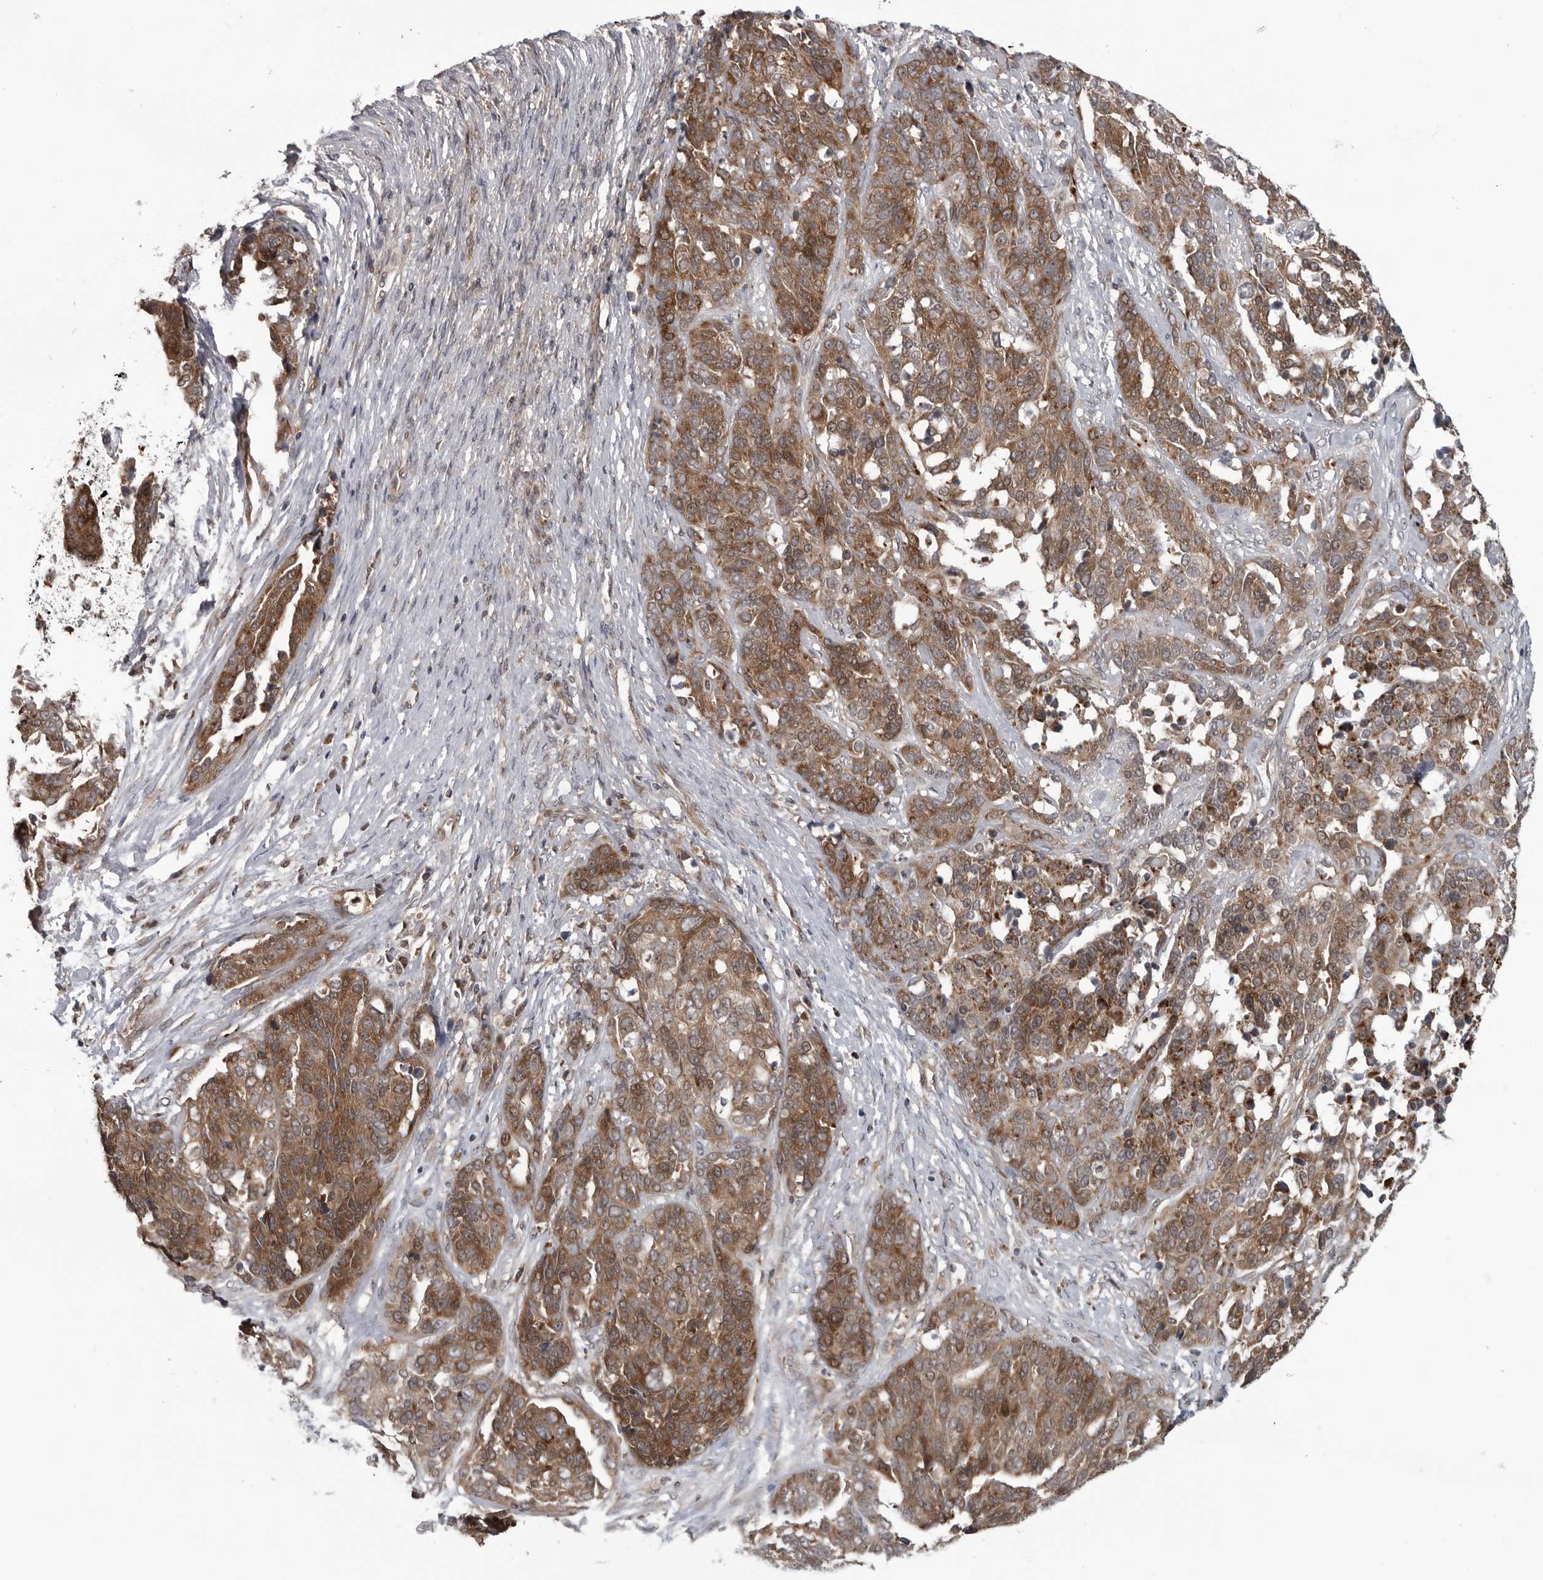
{"staining": {"intensity": "moderate", "quantity": ">75%", "location": "cytoplasmic/membranous"}, "tissue": "ovarian cancer", "cell_type": "Tumor cells", "image_type": "cancer", "snomed": [{"axis": "morphology", "description": "Cystadenocarcinoma, serous, NOS"}, {"axis": "topography", "description": "Ovary"}], "caption": "Protein staining of ovarian cancer (serous cystadenocarcinoma) tissue displays moderate cytoplasmic/membranous staining in approximately >75% of tumor cells.", "gene": "FAAP100", "patient": {"sex": "female", "age": 44}}